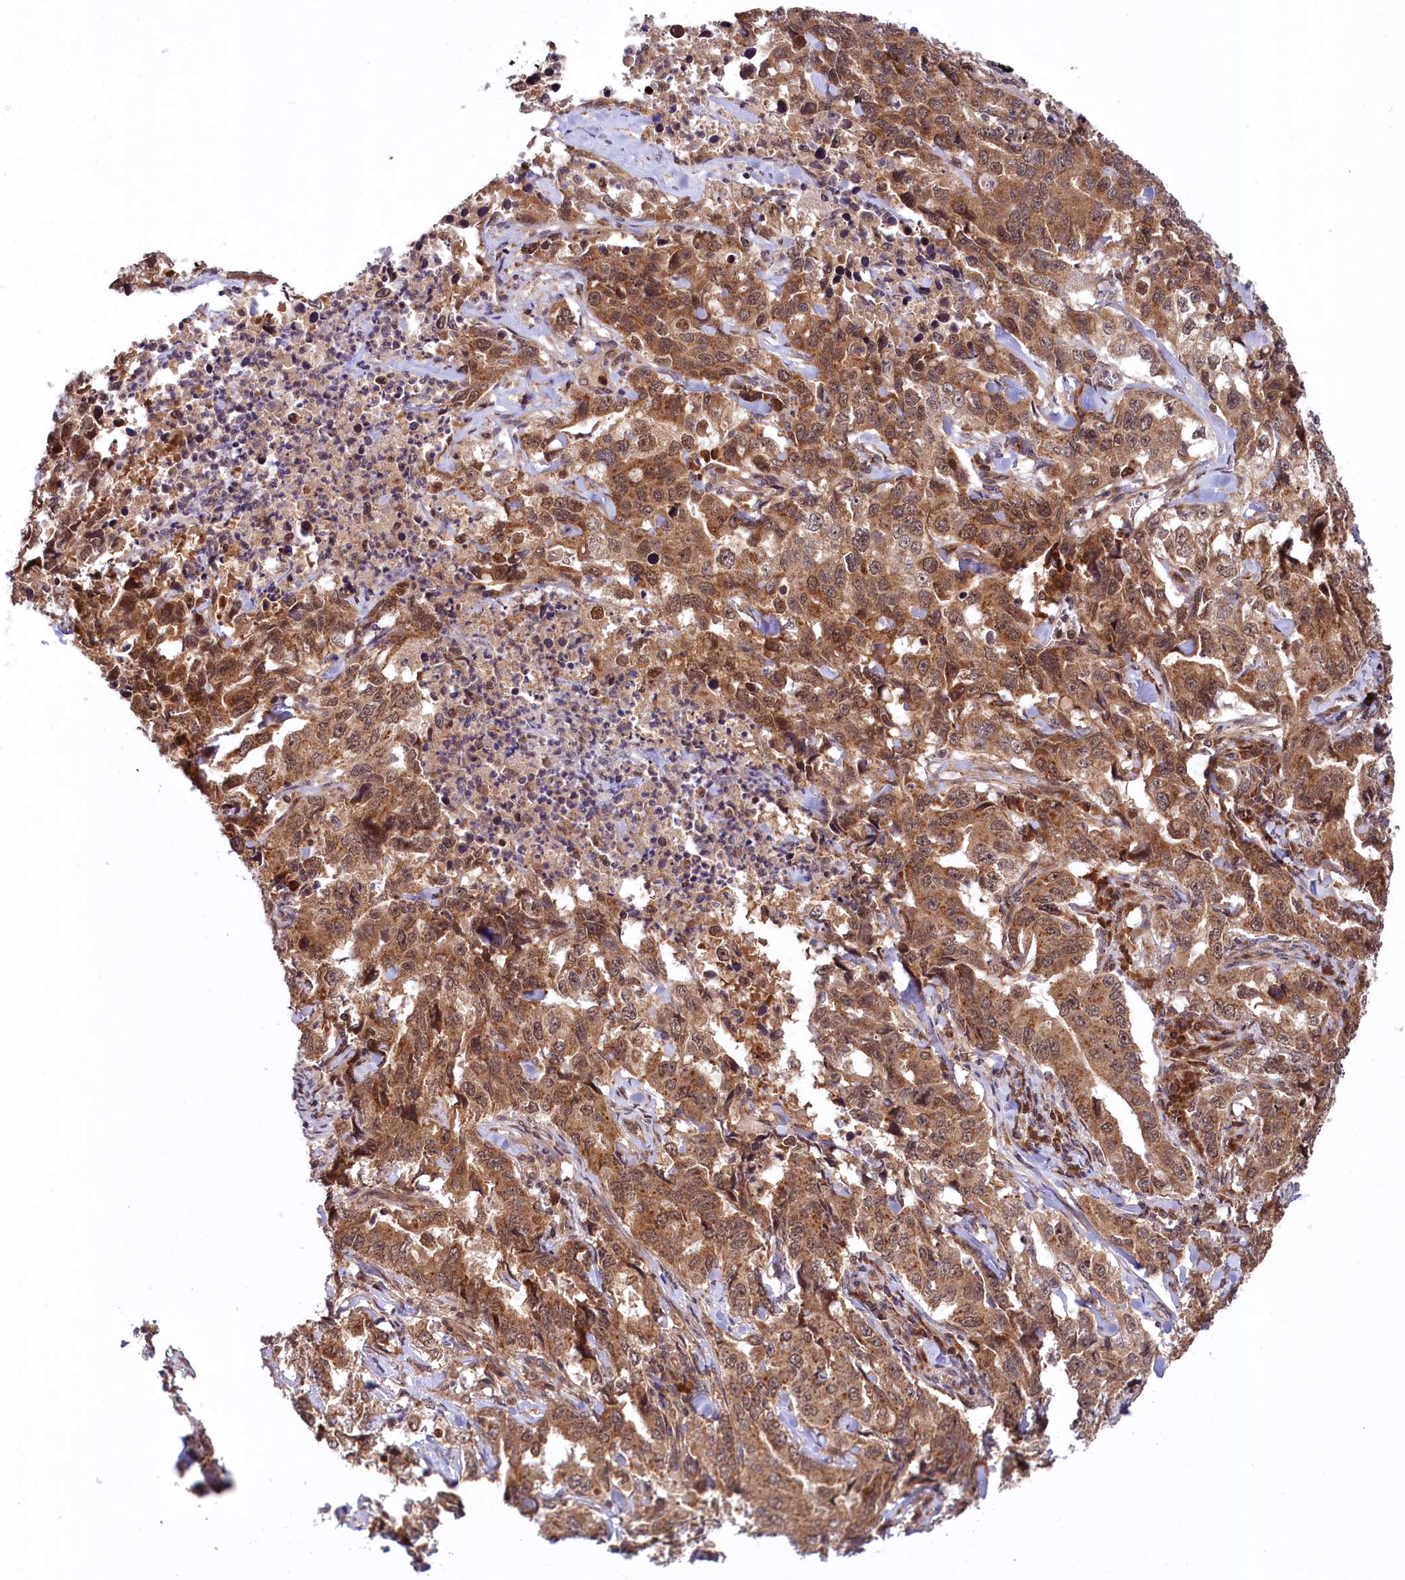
{"staining": {"intensity": "moderate", "quantity": ">75%", "location": "cytoplasmic/membranous,nuclear"}, "tissue": "lung cancer", "cell_type": "Tumor cells", "image_type": "cancer", "snomed": [{"axis": "morphology", "description": "Adenocarcinoma, NOS"}, {"axis": "topography", "description": "Lung"}], "caption": "DAB immunohistochemical staining of lung adenocarcinoma displays moderate cytoplasmic/membranous and nuclear protein expression in about >75% of tumor cells. Nuclei are stained in blue.", "gene": "UBE3A", "patient": {"sex": "female", "age": 51}}